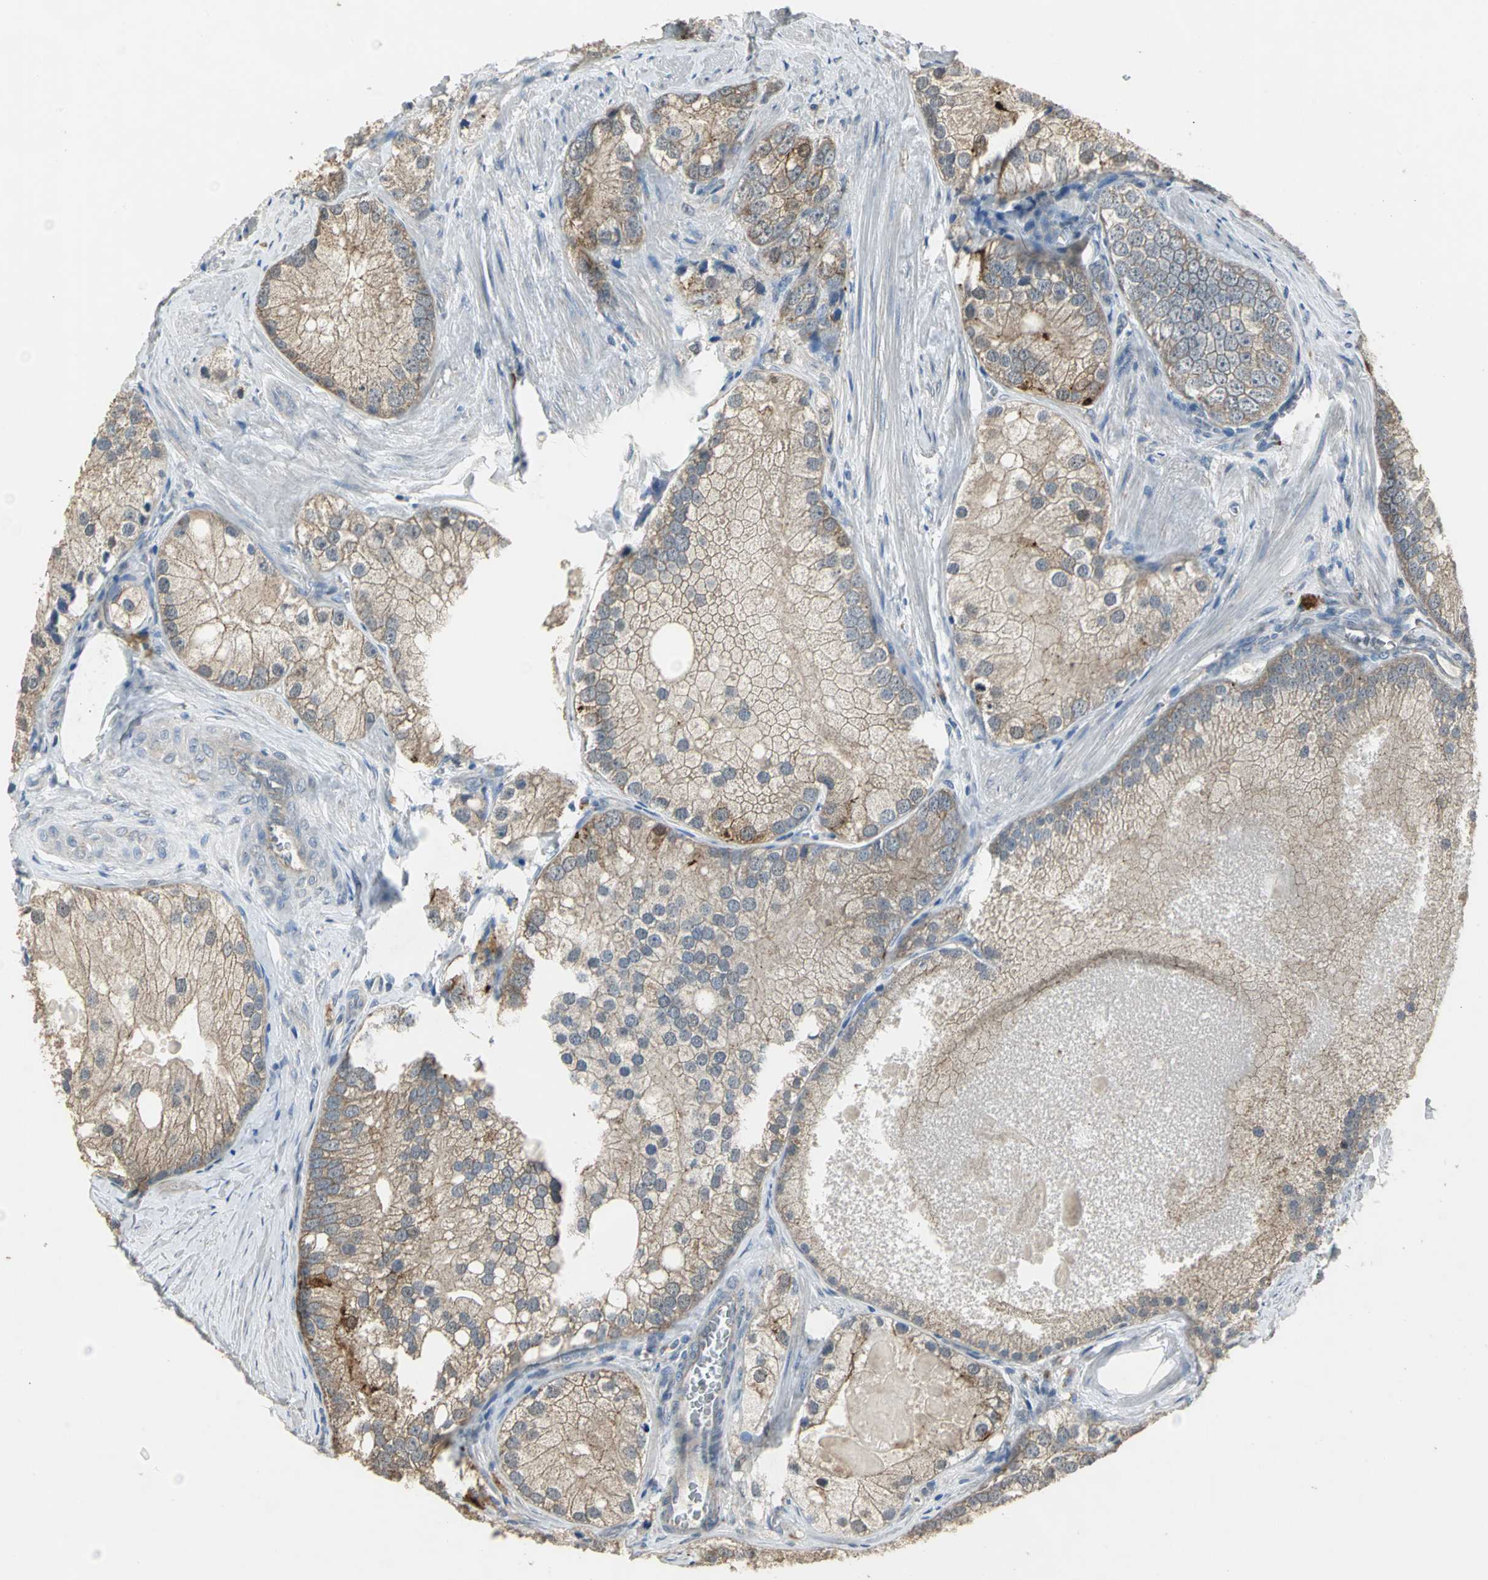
{"staining": {"intensity": "weak", "quantity": ">75%", "location": "cytoplasmic/membranous"}, "tissue": "prostate cancer", "cell_type": "Tumor cells", "image_type": "cancer", "snomed": [{"axis": "morphology", "description": "Adenocarcinoma, Low grade"}, {"axis": "topography", "description": "Prostate"}], "caption": "Weak cytoplasmic/membranous expression for a protein is appreciated in approximately >75% of tumor cells of prostate low-grade adenocarcinoma using IHC.", "gene": "OCLN", "patient": {"sex": "male", "age": 69}}